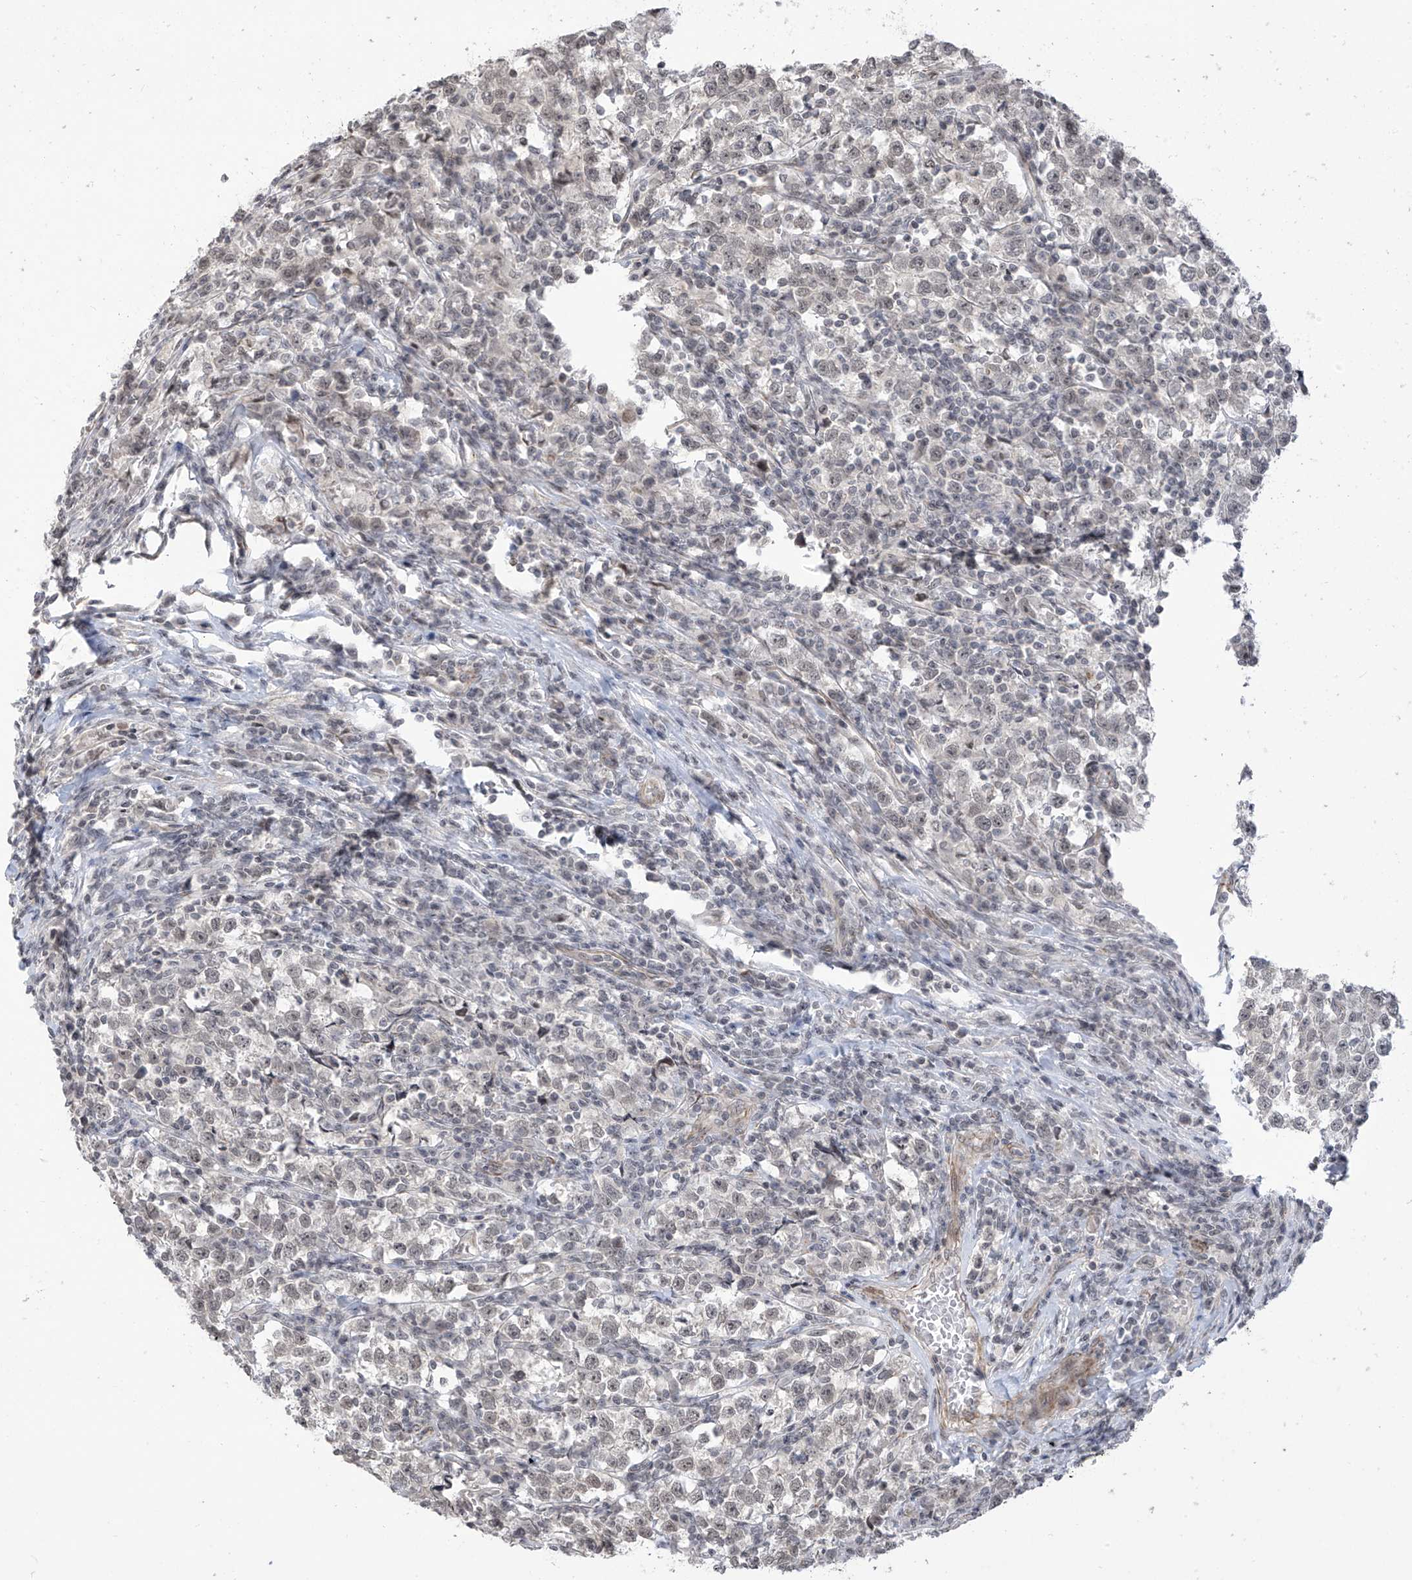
{"staining": {"intensity": "negative", "quantity": "none", "location": "none"}, "tissue": "testis cancer", "cell_type": "Tumor cells", "image_type": "cancer", "snomed": [{"axis": "morphology", "description": "Normal tissue, NOS"}, {"axis": "morphology", "description": "Seminoma, NOS"}, {"axis": "topography", "description": "Testis"}], "caption": "Protein analysis of testis cancer exhibits no significant staining in tumor cells.", "gene": "METAP1D", "patient": {"sex": "male", "age": 43}}